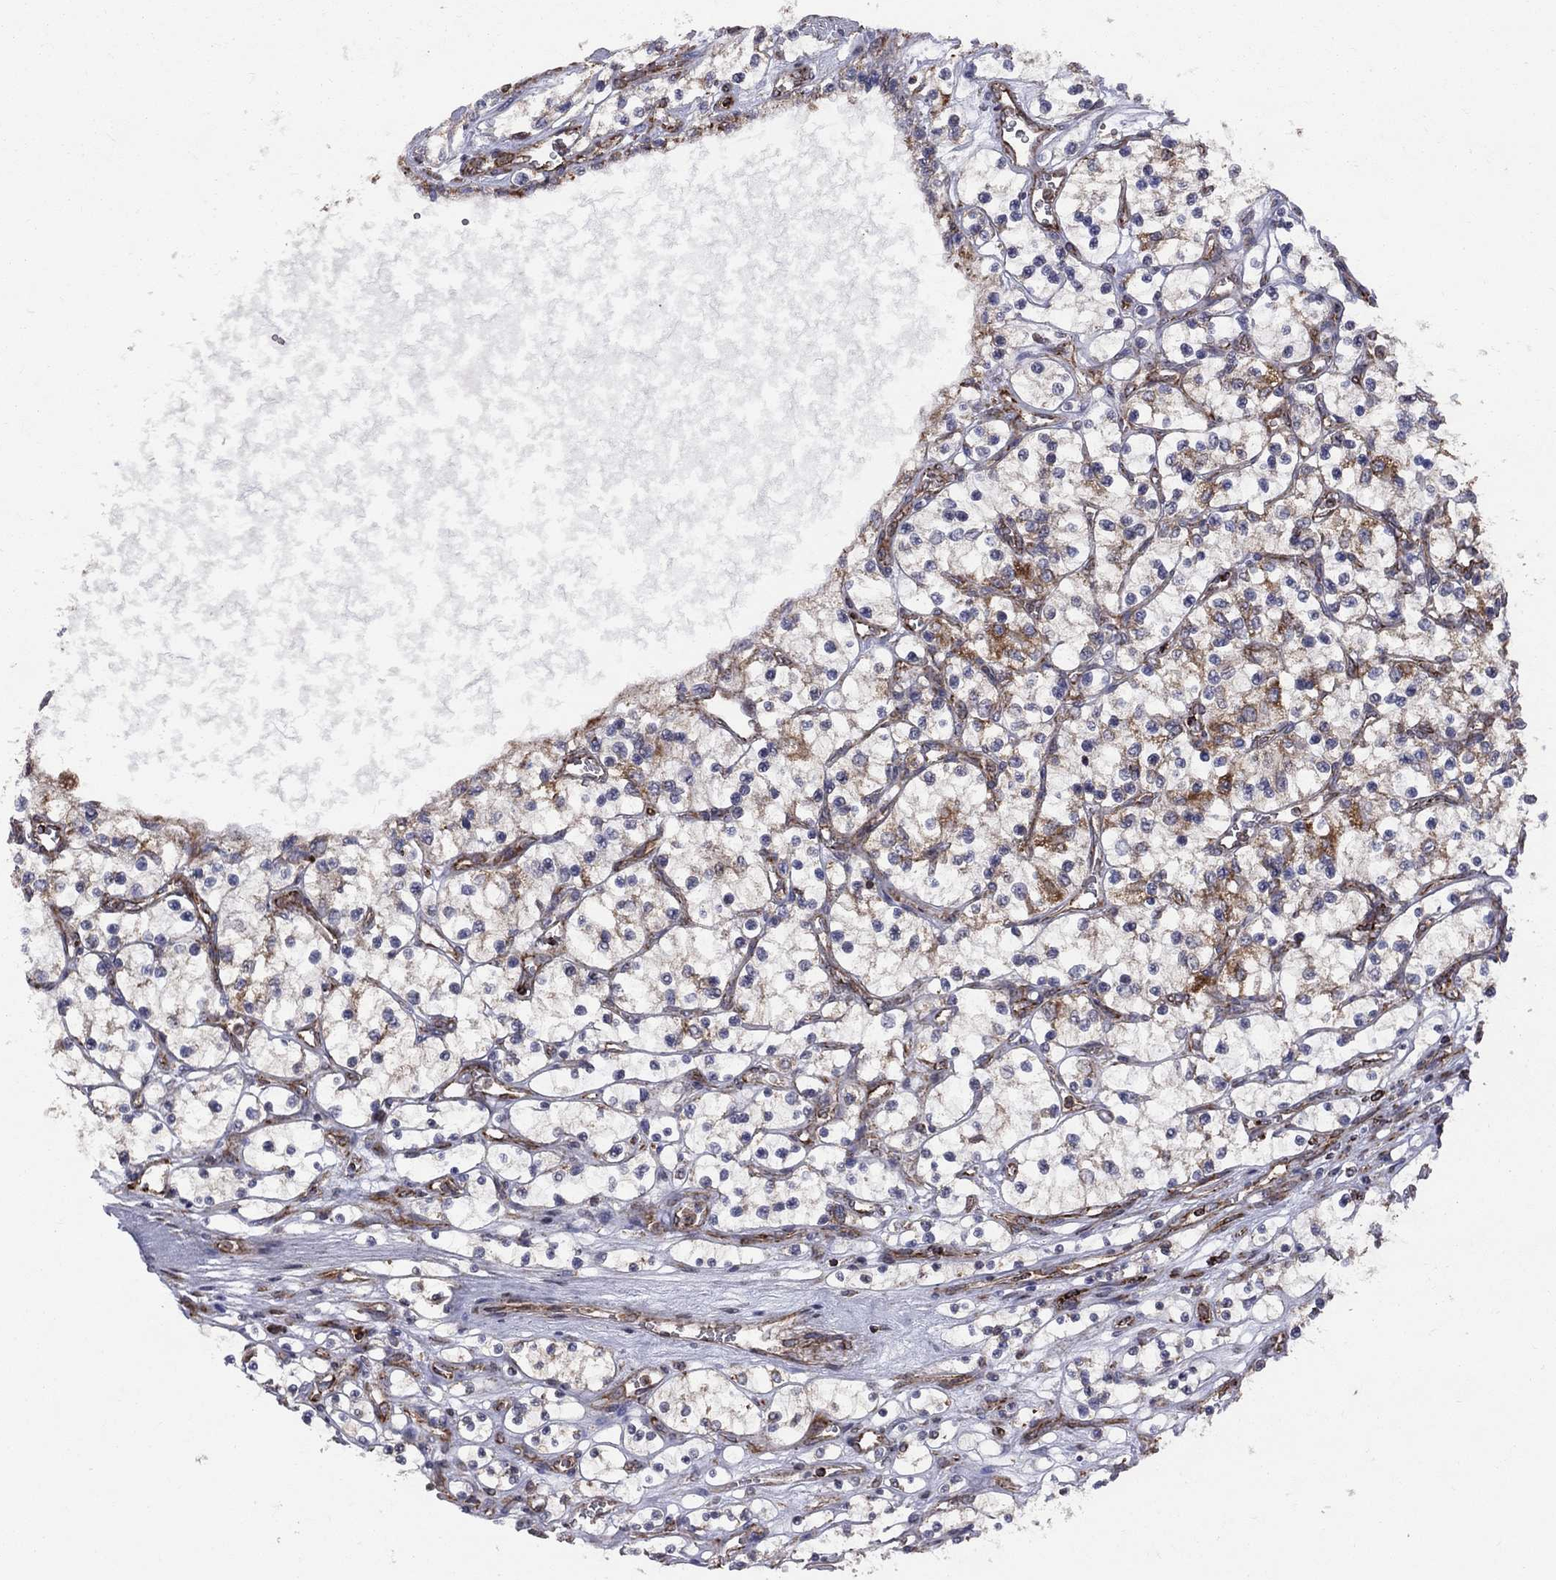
{"staining": {"intensity": "weak", "quantity": ">75%", "location": "cytoplasmic/membranous"}, "tissue": "renal cancer", "cell_type": "Tumor cells", "image_type": "cancer", "snomed": [{"axis": "morphology", "description": "Adenocarcinoma, NOS"}, {"axis": "topography", "description": "Kidney"}], "caption": "Immunohistochemistry histopathology image of human renal adenocarcinoma stained for a protein (brown), which shows low levels of weak cytoplasmic/membranous expression in about >75% of tumor cells.", "gene": "CLPTM1", "patient": {"sex": "female", "age": 69}}